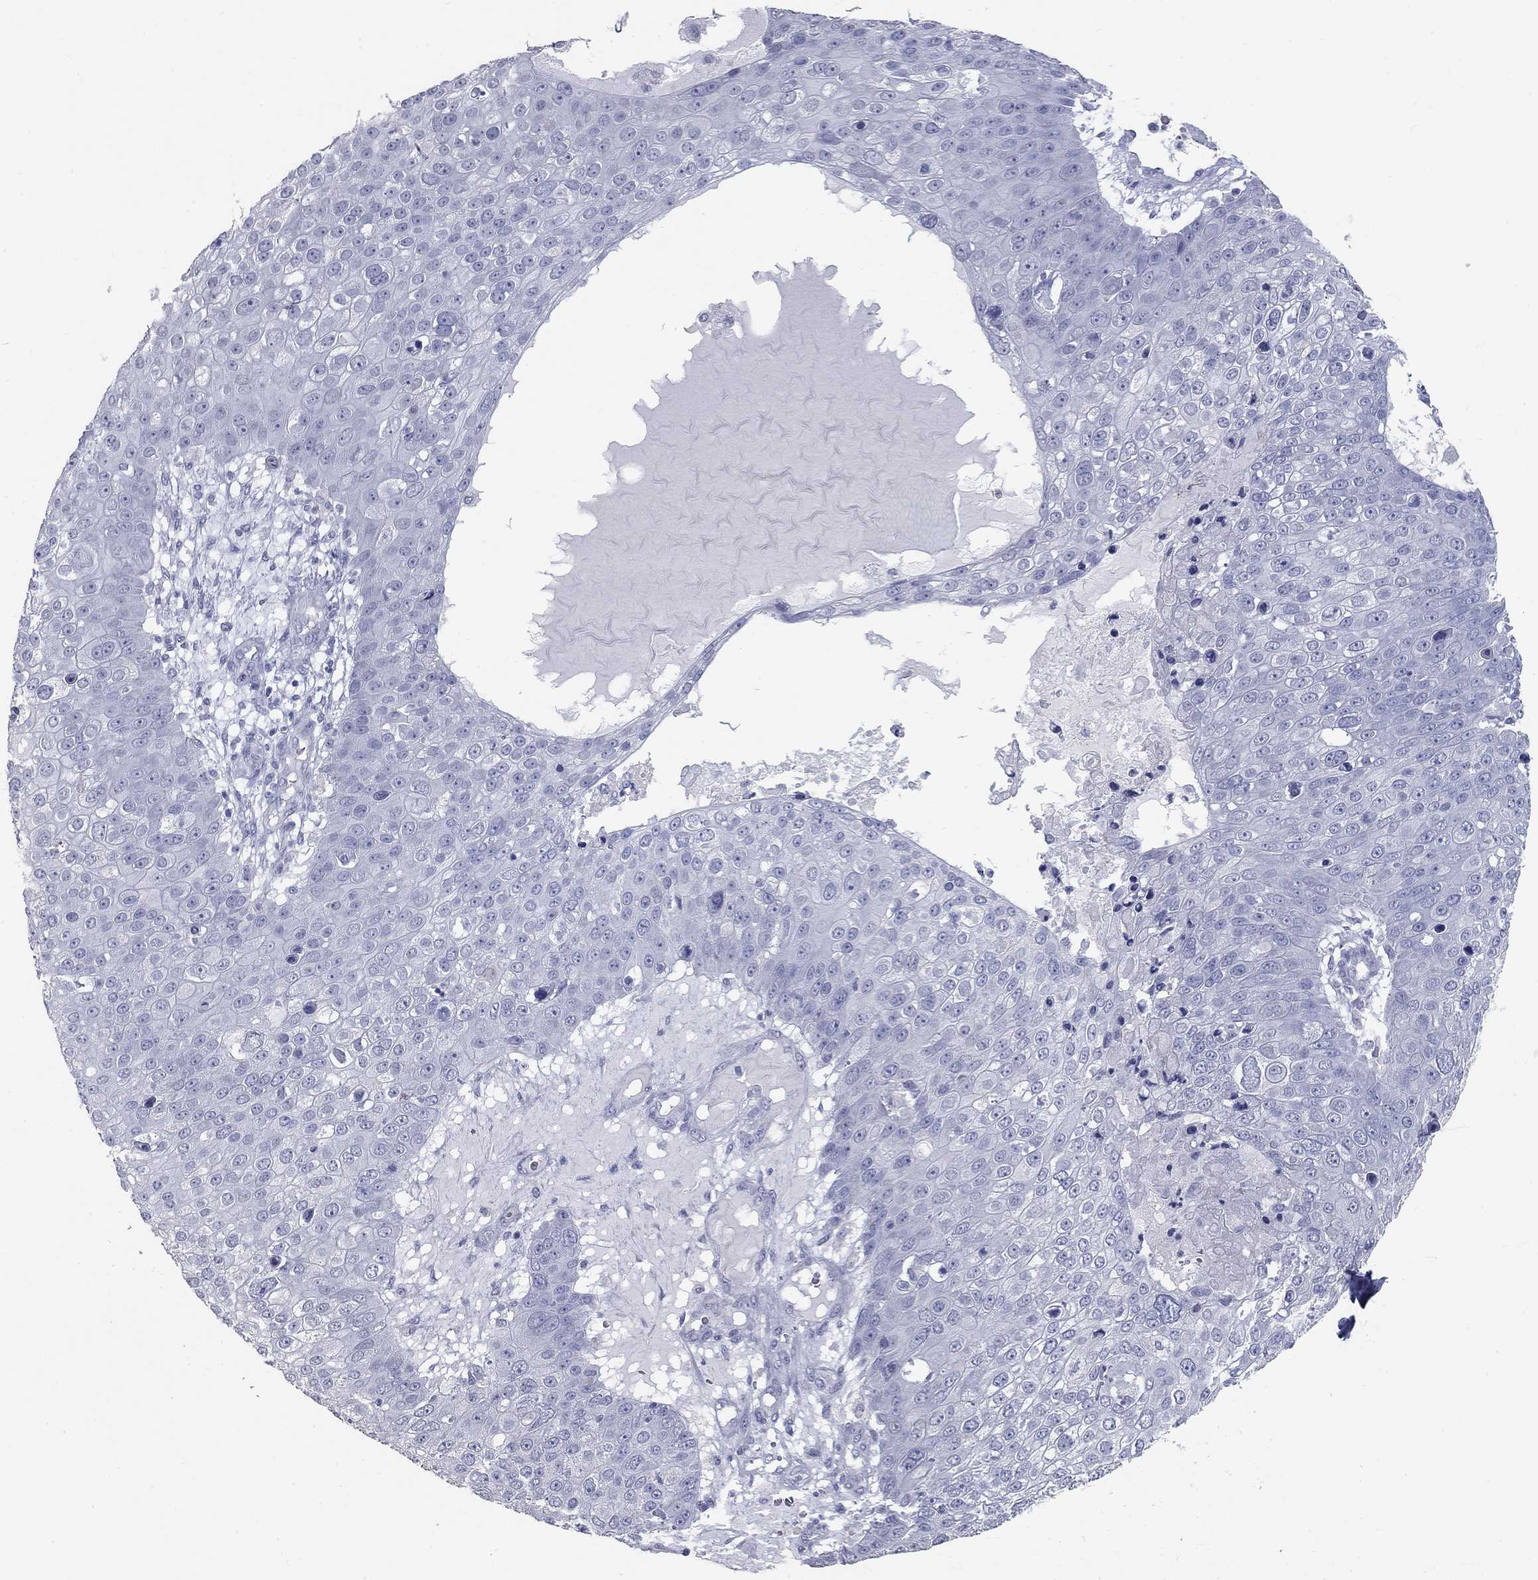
{"staining": {"intensity": "negative", "quantity": "none", "location": "none"}, "tissue": "skin cancer", "cell_type": "Tumor cells", "image_type": "cancer", "snomed": [{"axis": "morphology", "description": "Squamous cell carcinoma, NOS"}, {"axis": "topography", "description": "Skin"}], "caption": "The image exhibits no staining of tumor cells in skin cancer.", "gene": "TAC1", "patient": {"sex": "male", "age": 71}}